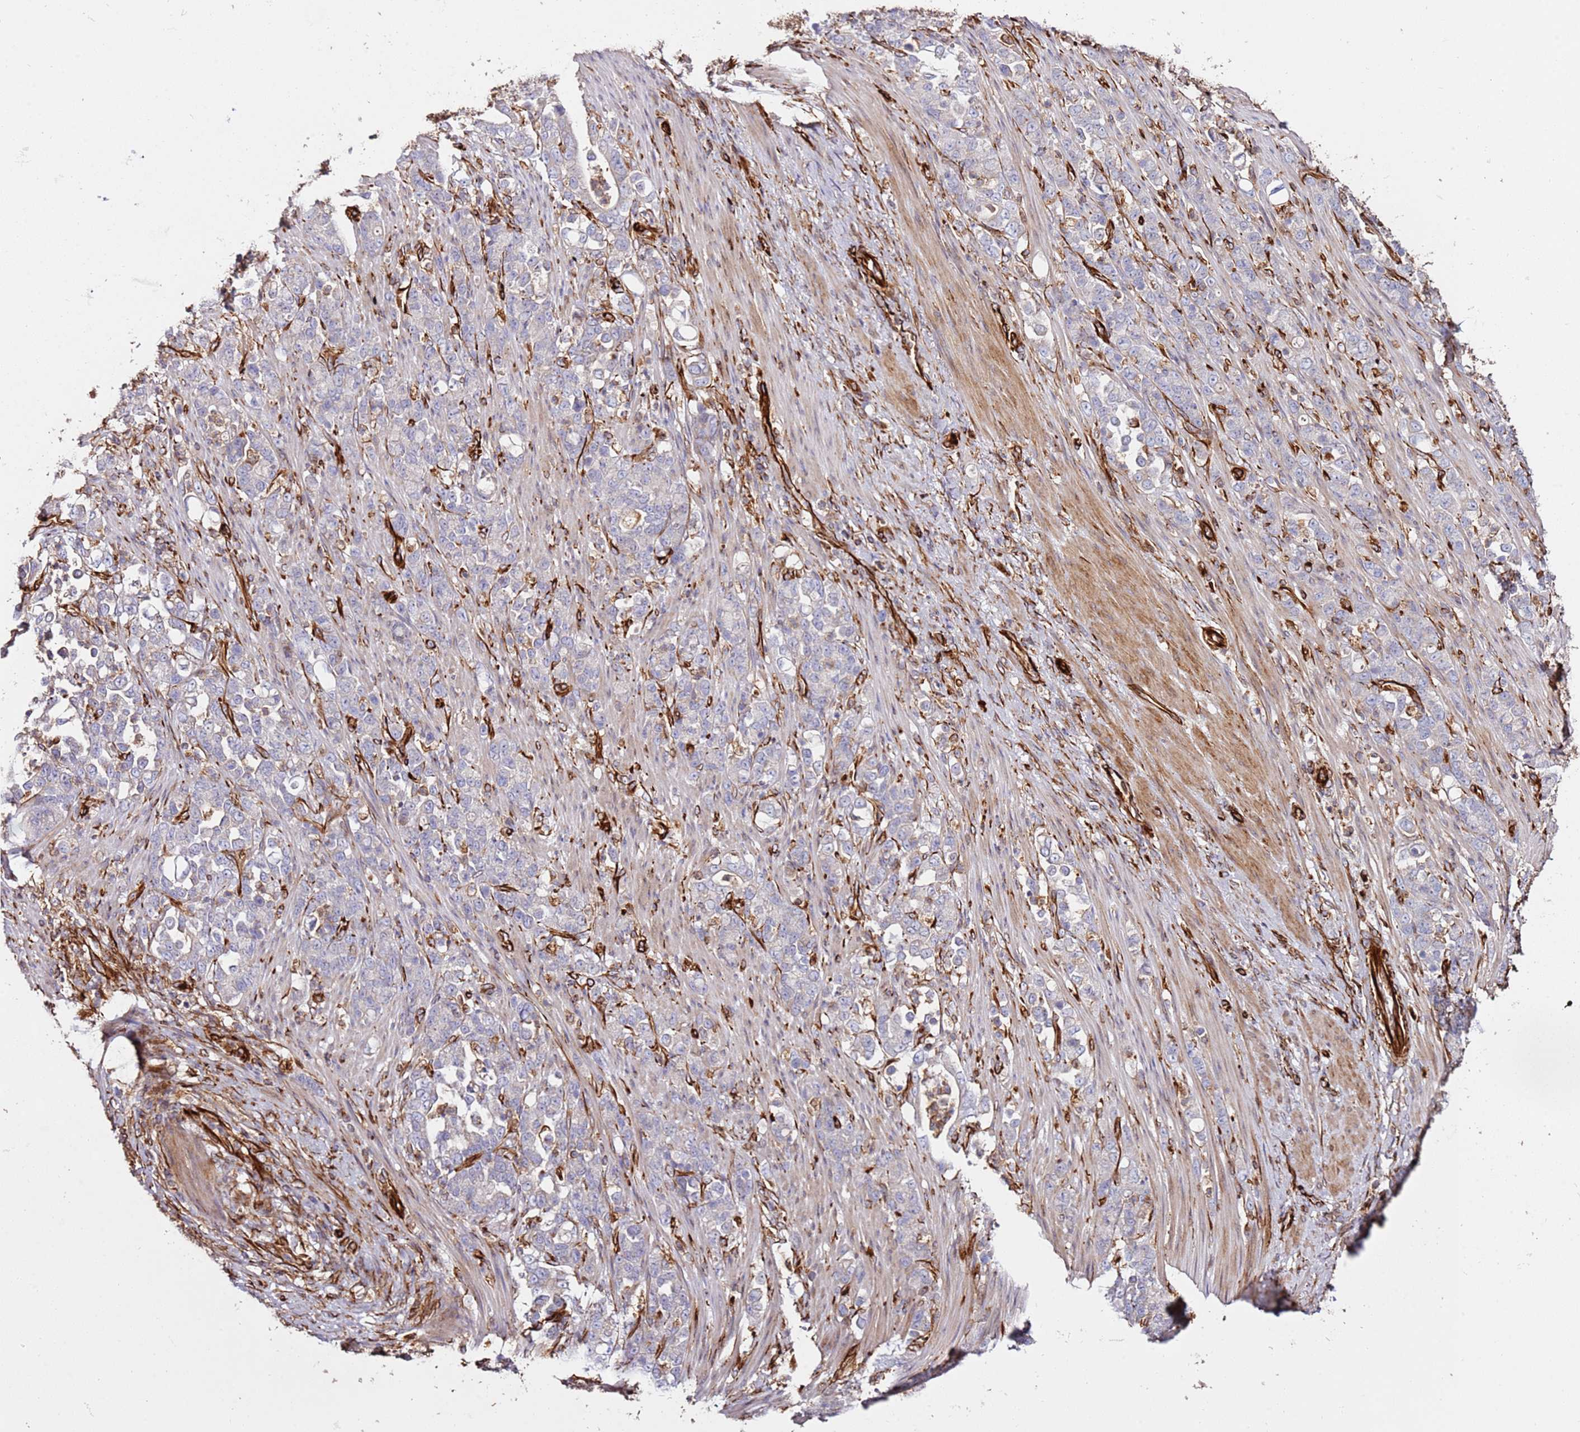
{"staining": {"intensity": "negative", "quantity": "none", "location": "none"}, "tissue": "stomach cancer", "cell_type": "Tumor cells", "image_type": "cancer", "snomed": [{"axis": "morphology", "description": "Normal tissue, NOS"}, {"axis": "morphology", "description": "Adenocarcinoma, NOS"}, {"axis": "topography", "description": "Stomach"}], "caption": "Tumor cells show no significant positivity in stomach cancer. (Stains: DAB immunohistochemistry (IHC) with hematoxylin counter stain, Microscopy: brightfield microscopy at high magnification).", "gene": "MRGPRE", "patient": {"sex": "female", "age": 79}}